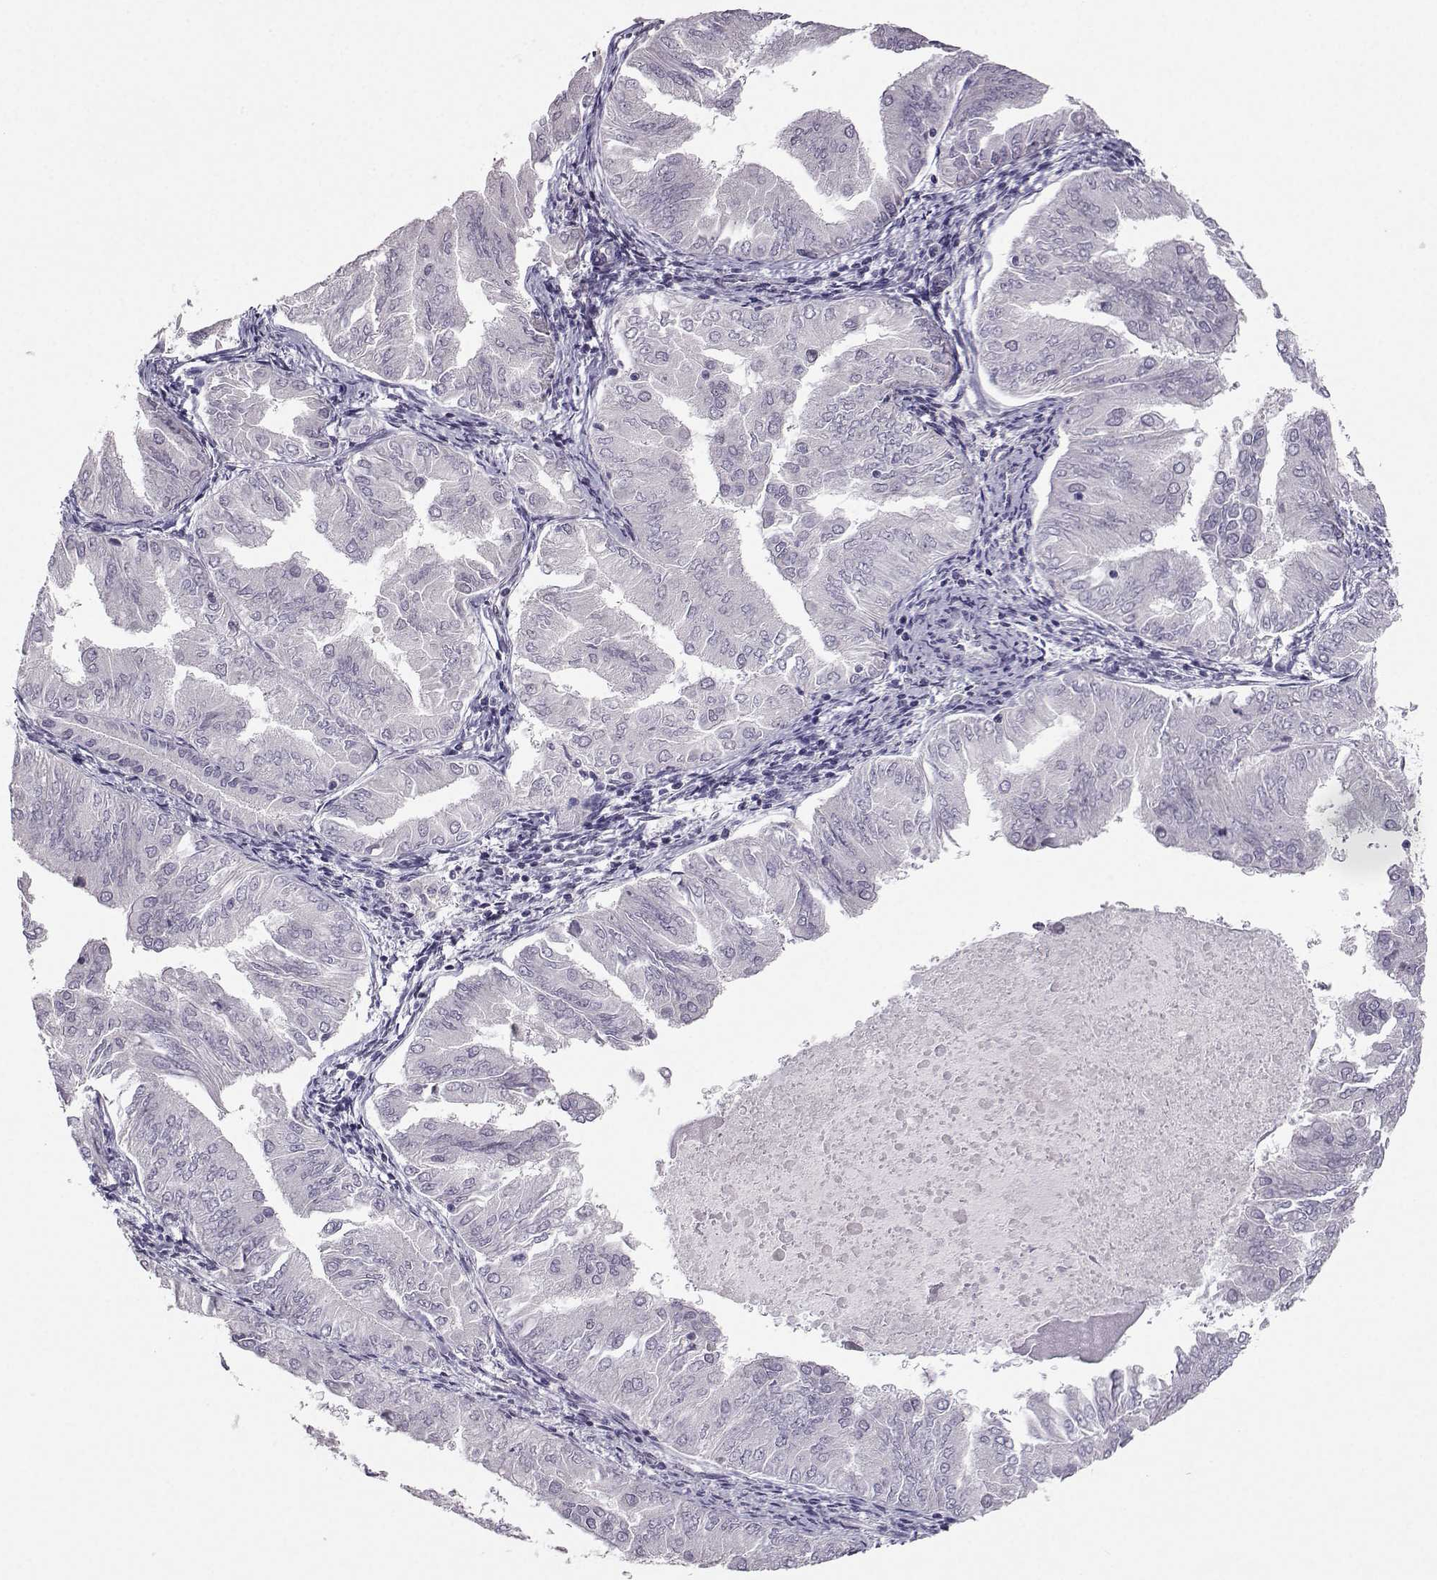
{"staining": {"intensity": "negative", "quantity": "none", "location": "none"}, "tissue": "endometrial cancer", "cell_type": "Tumor cells", "image_type": "cancer", "snomed": [{"axis": "morphology", "description": "Adenocarcinoma, NOS"}, {"axis": "topography", "description": "Endometrium"}], "caption": "Tumor cells are negative for brown protein staining in endometrial adenocarcinoma.", "gene": "LIN28A", "patient": {"sex": "female", "age": 53}}